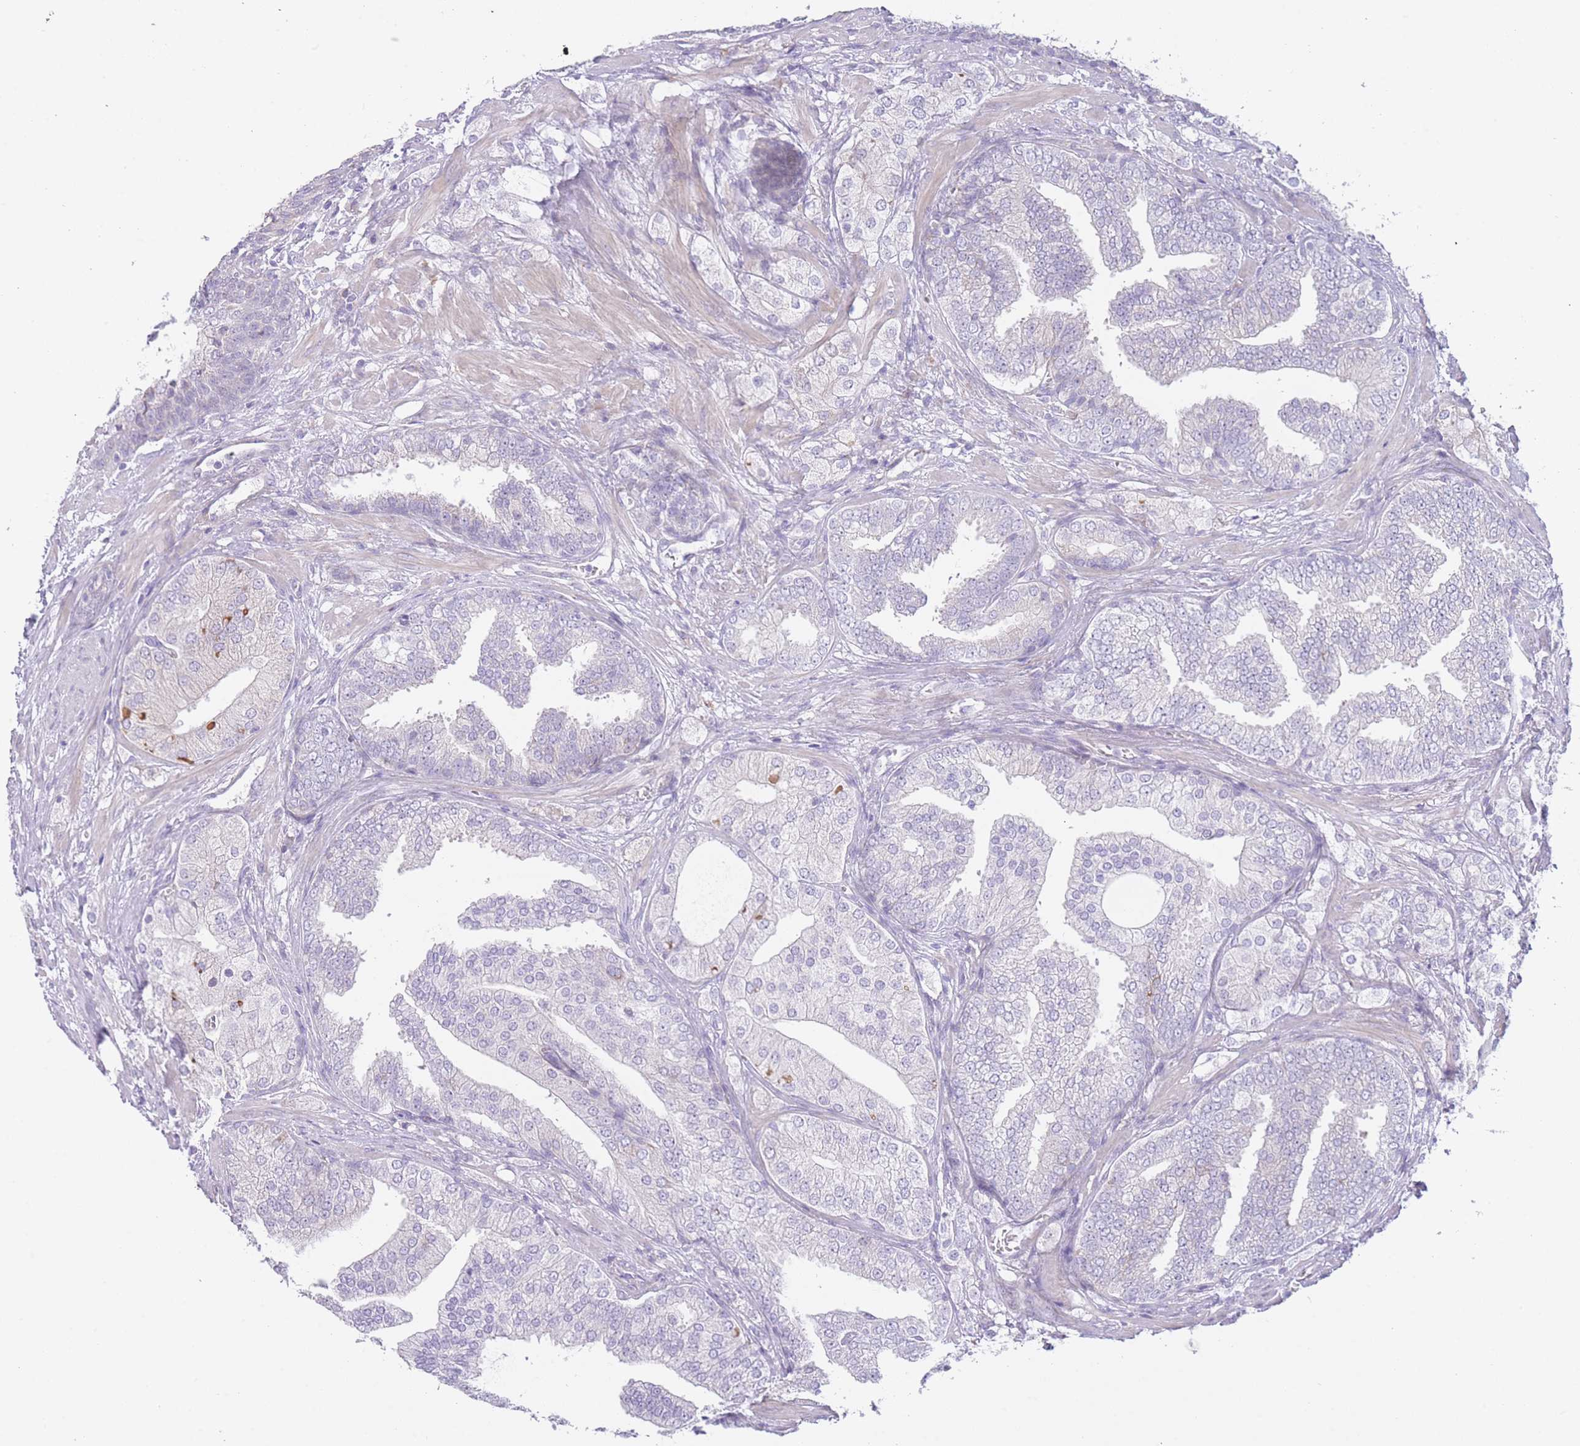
{"staining": {"intensity": "negative", "quantity": "none", "location": "none"}, "tissue": "prostate cancer", "cell_type": "Tumor cells", "image_type": "cancer", "snomed": [{"axis": "morphology", "description": "Adenocarcinoma, High grade"}, {"axis": "topography", "description": "Prostate"}], "caption": "Human prostate adenocarcinoma (high-grade) stained for a protein using IHC demonstrates no staining in tumor cells.", "gene": "IMPG1", "patient": {"sex": "male", "age": 50}}